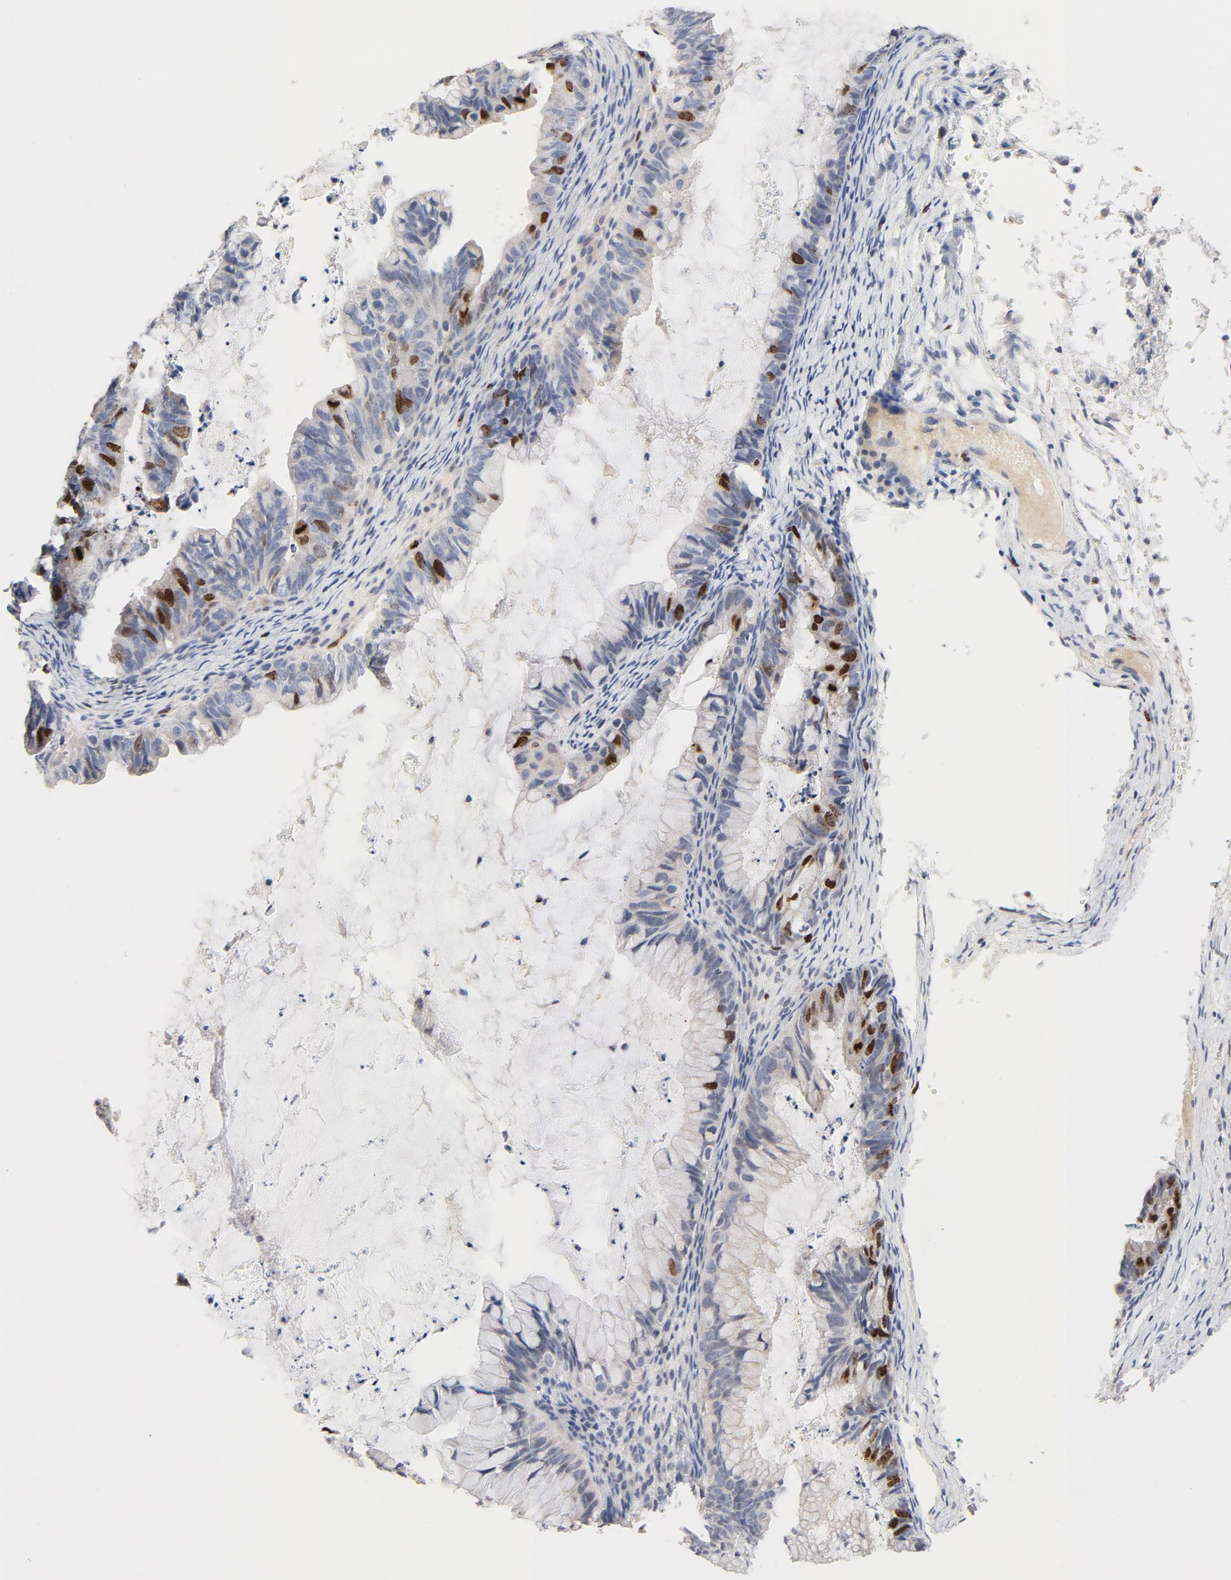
{"staining": {"intensity": "moderate", "quantity": "<25%", "location": "nuclear"}, "tissue": "ovarian cancer", "cell_type": "Tumor cells", "image_type": "cancer", "snomed": [{"axis": "morphology", "description": "Cystadenocarcinoma, mucinous, NOS"}, {"axis": "topography", "description": "Ovary"}], "caption": "Approximately <25% of tumor cells in ovarian cancer exhibit moderate nuclear protein expression as visualized by brown immunohistochemical staining.", "gene": "BIRC5", "patient": {"sex": "female", "age": 36}}